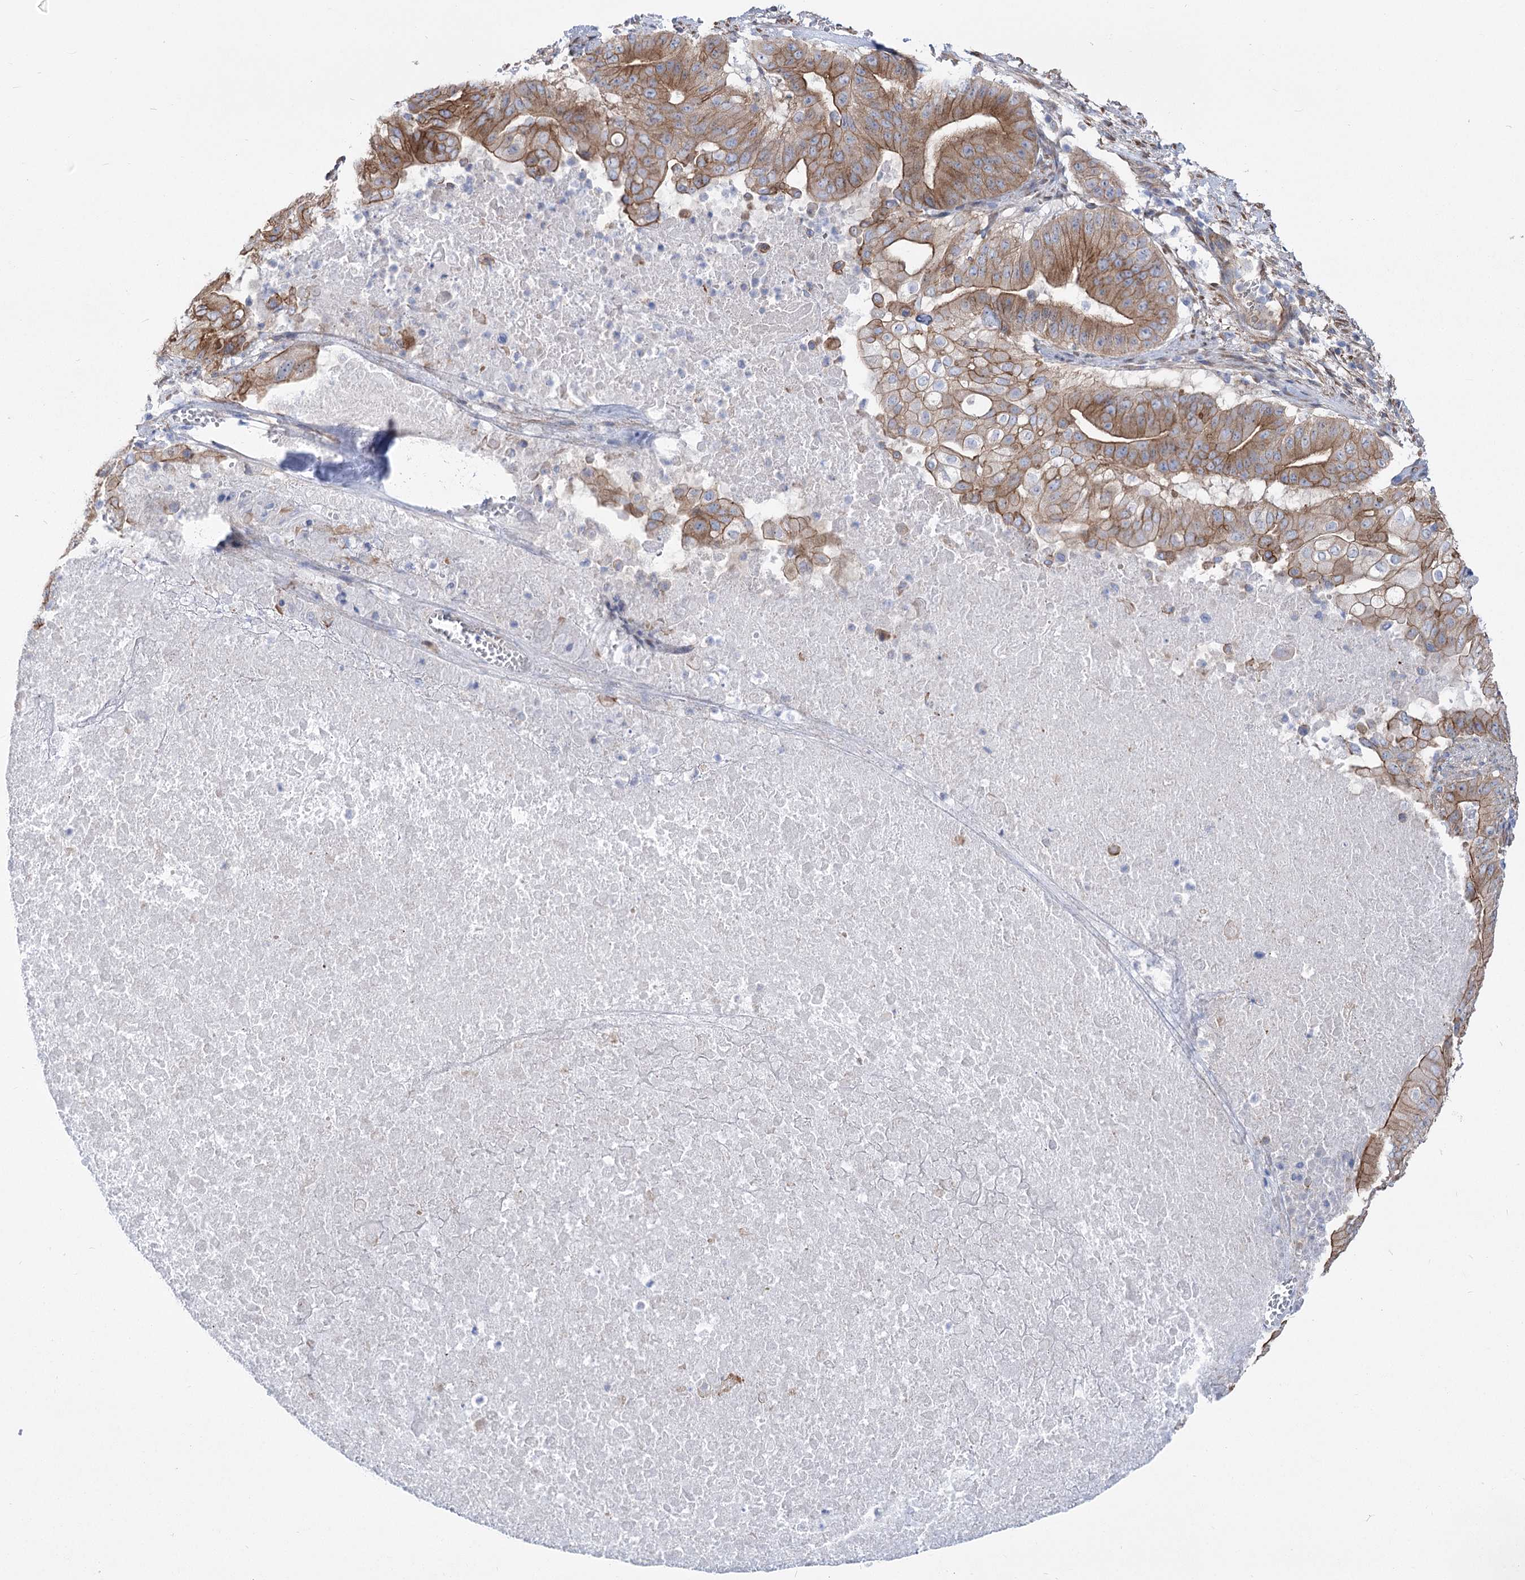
{"staining": {"intensity": "moderate", "quantity": ">75%", "location": "cytoplasmic/membranous"}, "tissue": "pancreatic cancer", "cell_type": "Tumor cells", "image_type": "cancer", "snomed": [{"axis": "morphology", "description": "Adenocarcinoma, NOS"}, {"axis": "topography", "description": "Pancreas"}], "caption": "This histopathology image exhibits immunohistochemistry (IHC) staining of human adenocarcinoma (pancreatic), with medium moderate cytoplasmic/membranous staining in about >75% of tumor cells.", "gene": "PLEKHA5", "patient": {"sex": "female", "age": 77}}